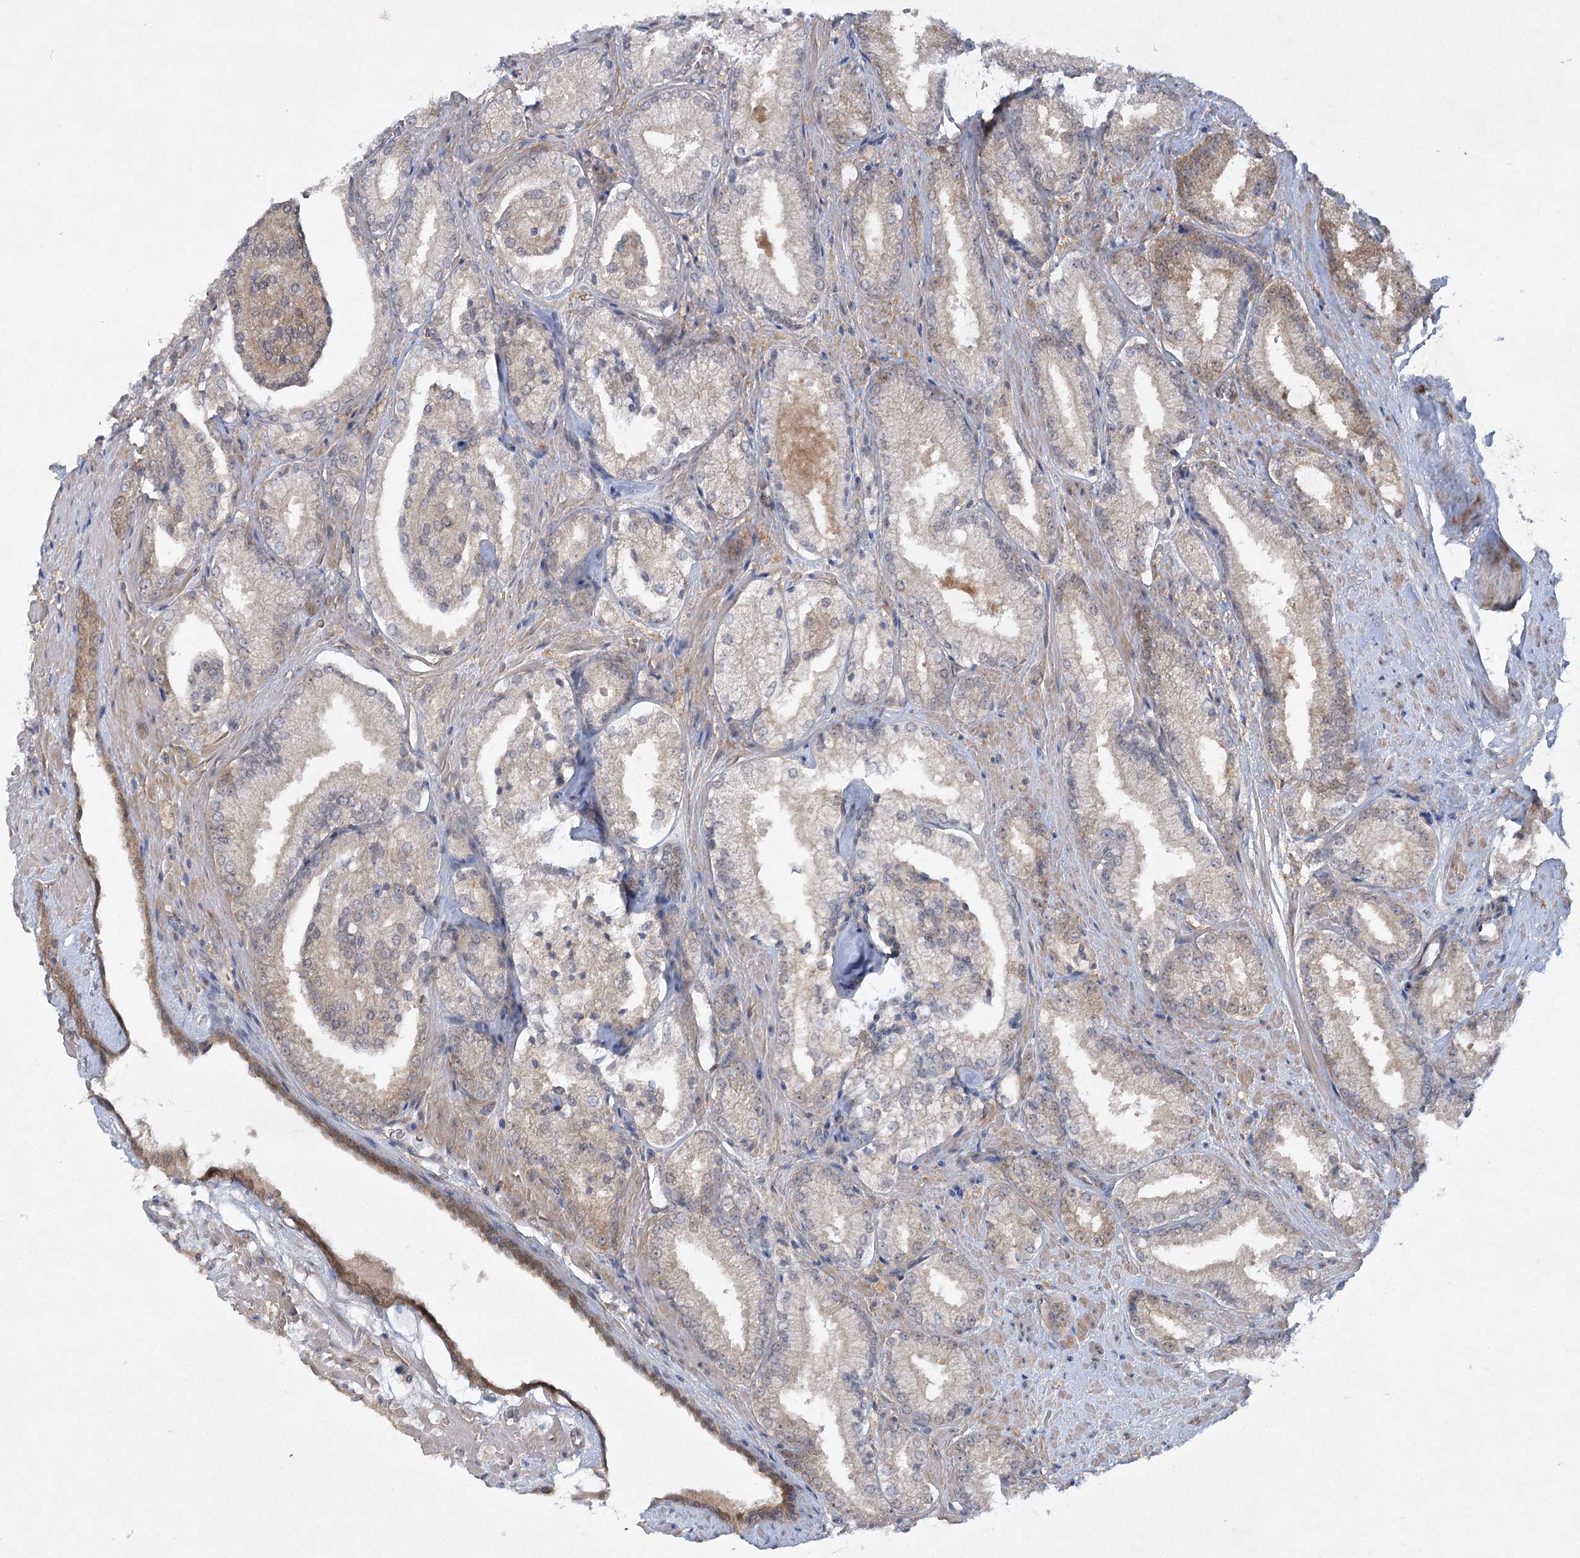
{"staining": {"intensity": "weak", "quantity": "25%-75%", "location": "cytoplasmic/membranous"}, "tissue": "prostate cancer", "cell_type": "Tumor cells", "image_type": "cancer", "snomed": [{"axis": "morphology", "description": "Adenocarcinoma, High grade"}, {"axis": "topography", "description": "Prostate"}], "caption": "Immunohistochemistry (IHC) (DAB (3,3'-diaminobenzidine)) staining of human prostate cancer exhibits weak cytoplasmic/membranous protein expression in approximately 25%-75% of tumor cells.", "gene": "AAMDC", "patient": {"sex": "male", "age": 73}}